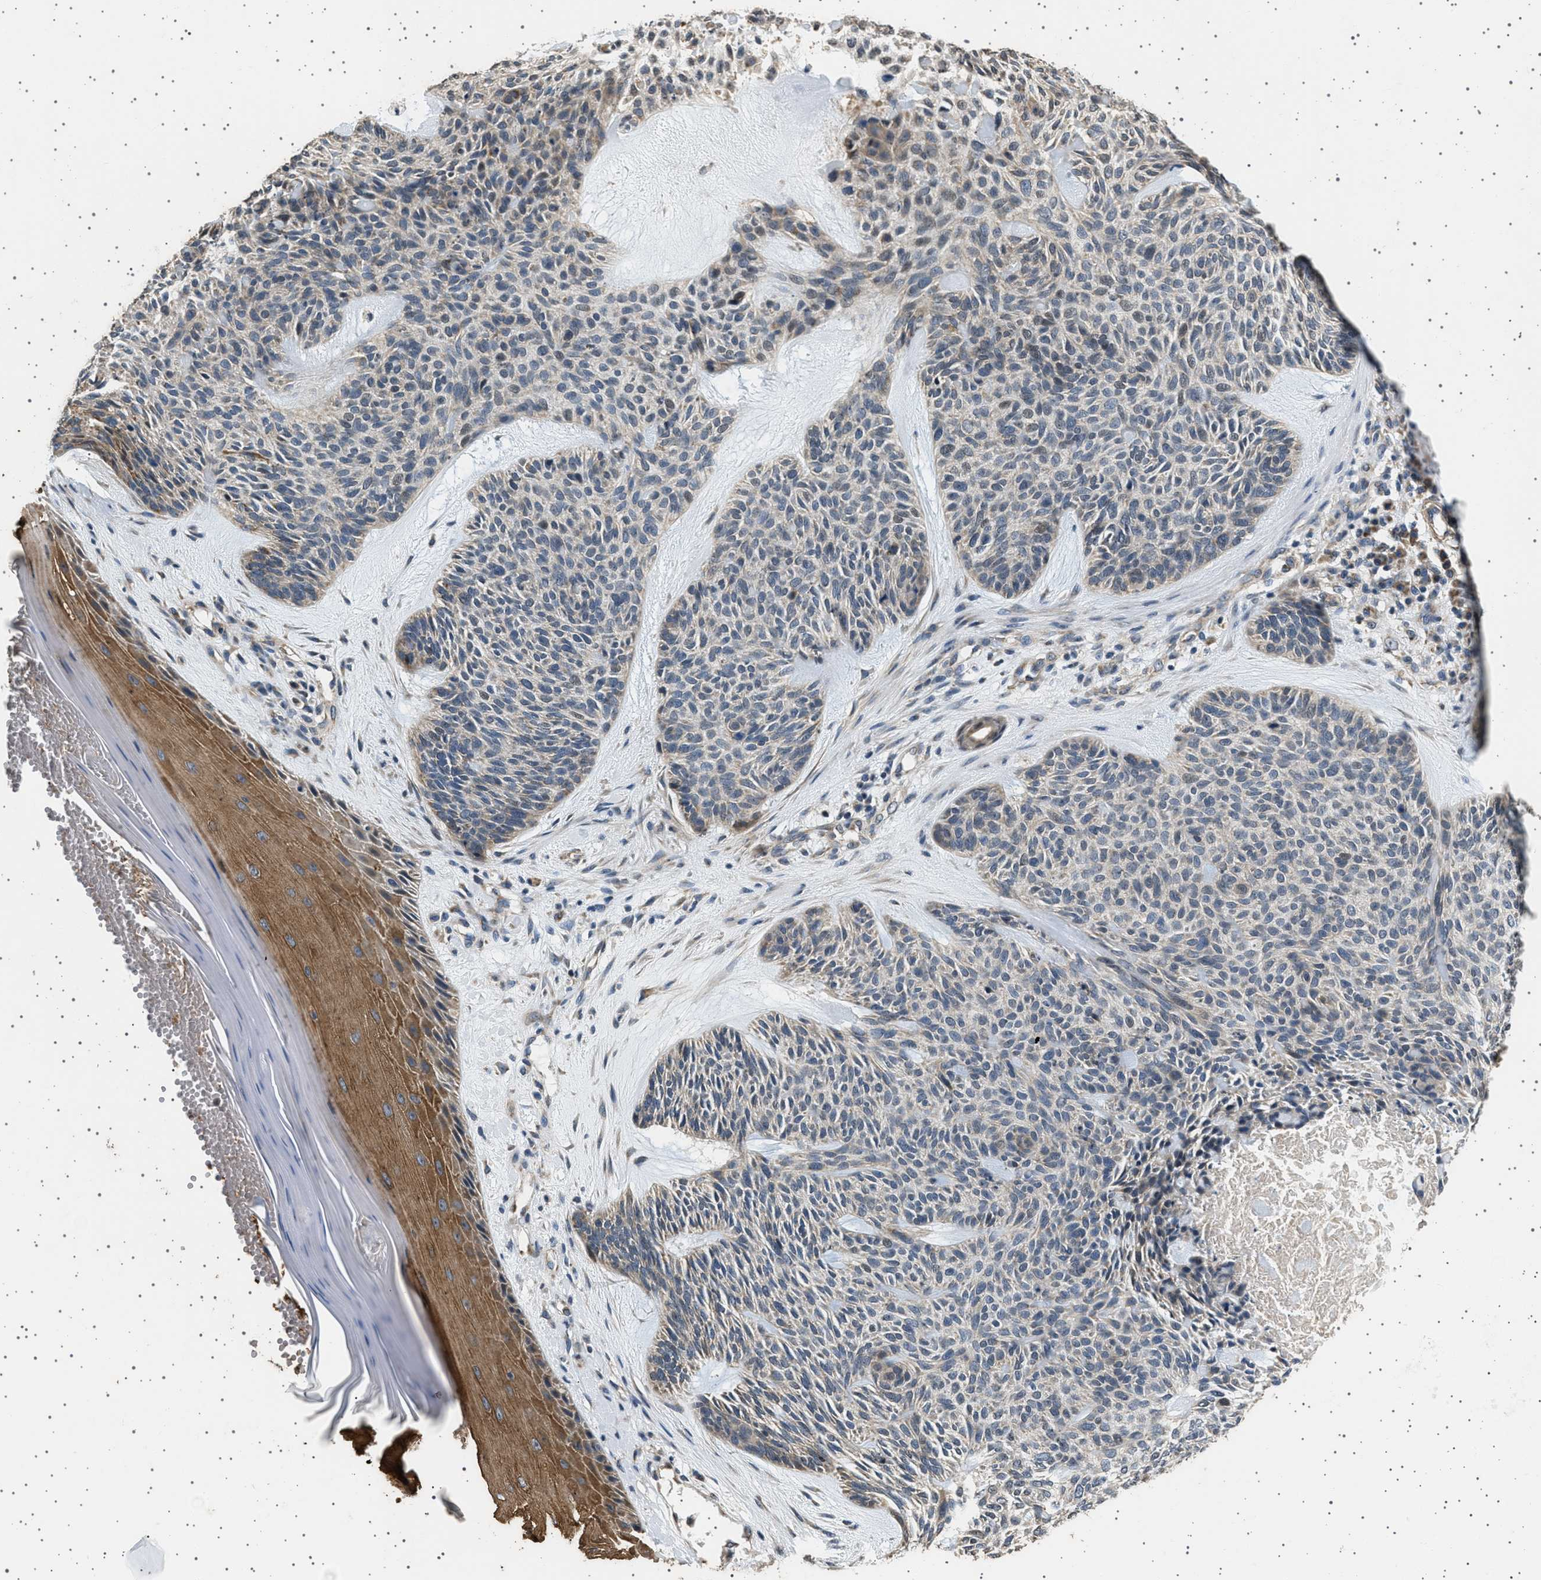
{"staining": {"intensity": "weak", "quantity": "<25%", "location": "cytoplasmic/membranous"}, "tissue": "skin cancer", "cell_type": "Tumor cells", "image_type": "cancer", "snomed": [{"axis": "morphology", "description": "Basal cell carcinoma"}, {"axis": "topography", "description": "Skin"}], "caption": "Tumor cells are negative for brown protein staining in skin cancer (basal cell carcinoma).", "gene": "KCNA4", "patient": {"sex": "male", "age": 55}}